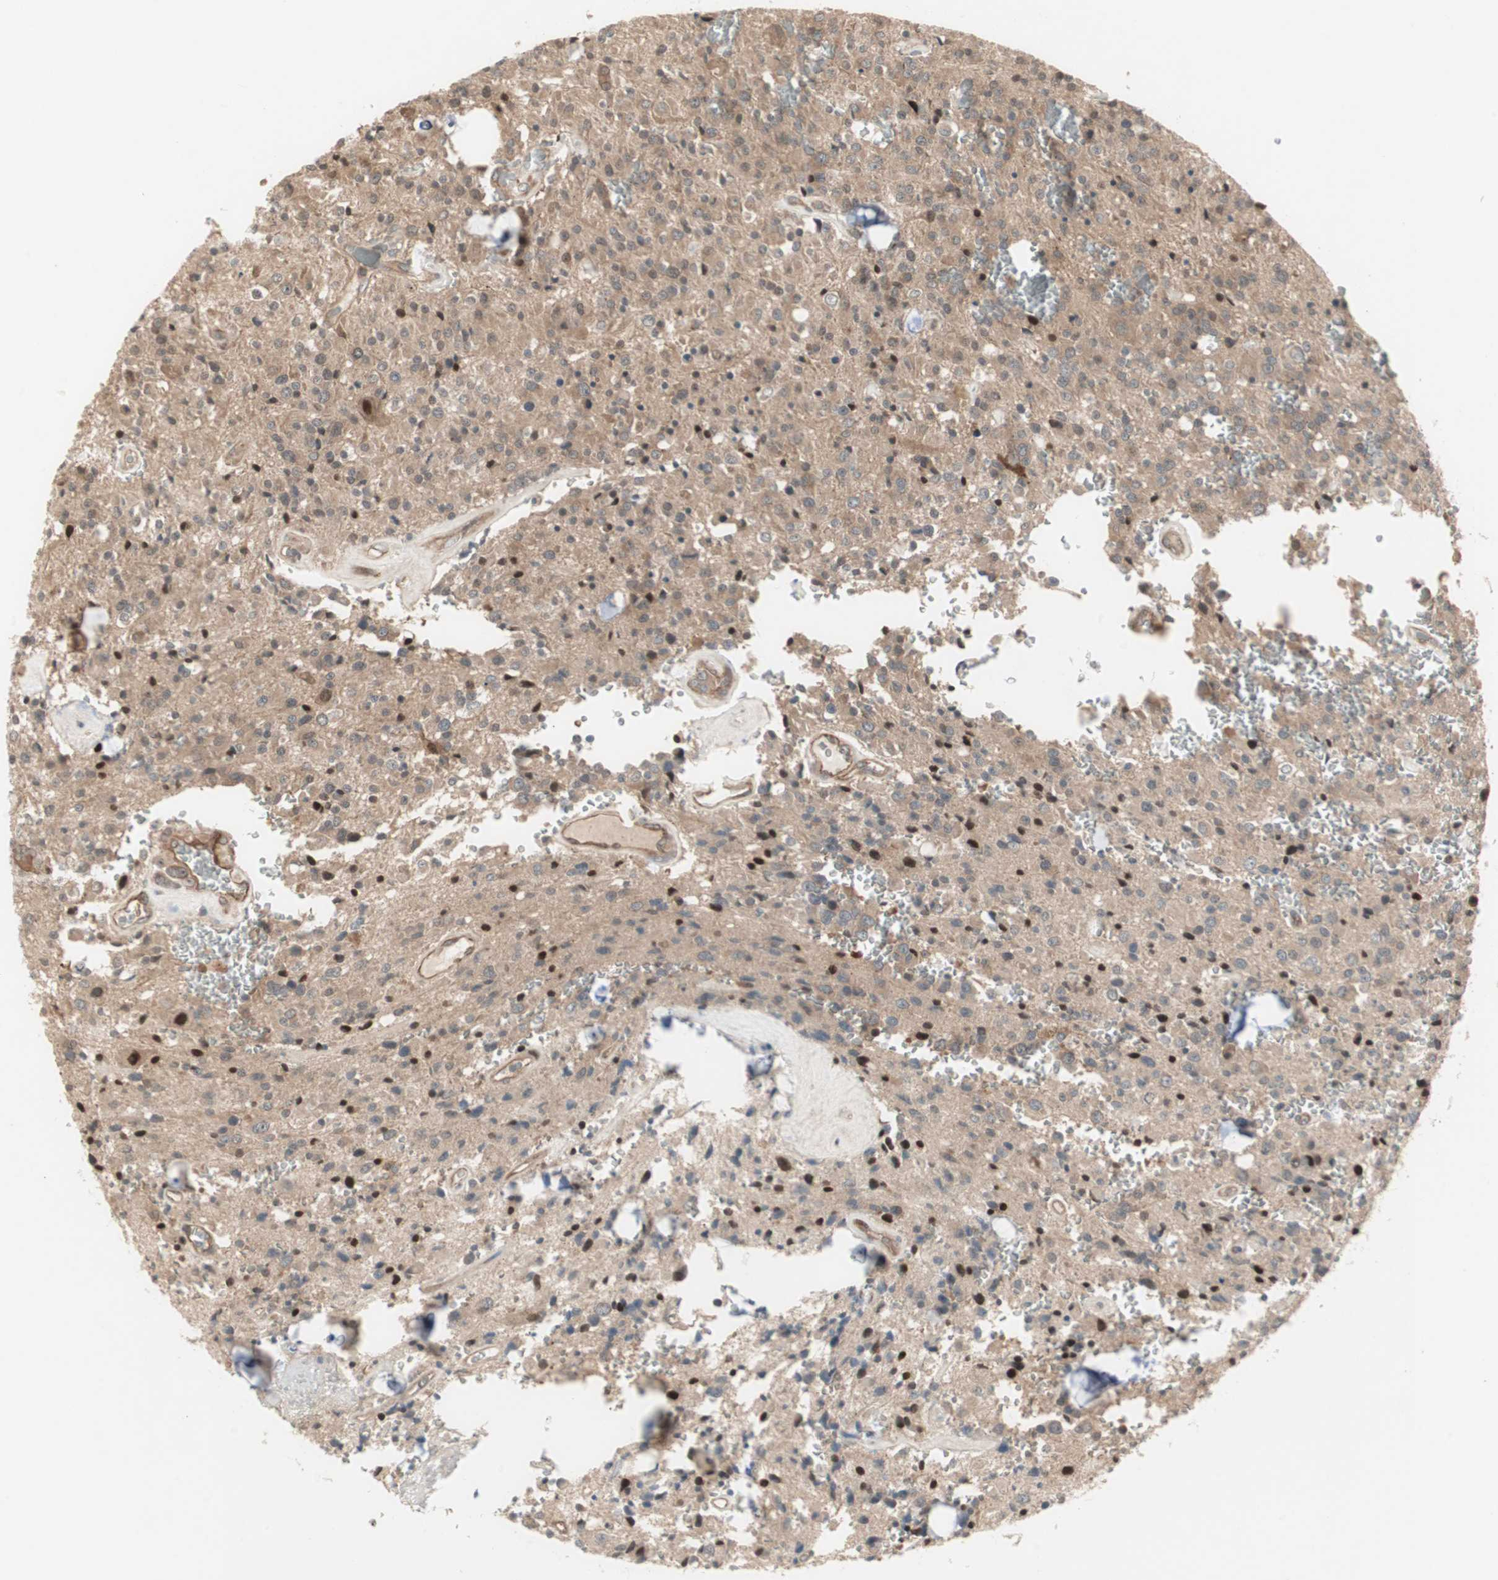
{"staining": {"intensity": "moderate", "quantity": ">75%", "location": "cytoplasmic/membranous,nuclear"}, "tissue": "glioma", "cell_type": "Tumor cells", "image_type": "cancer", "snomed": [{"axis": "morphology", "description": "Glioma, malignant, Low grade"}, {"axis": "topography", "description": "Brain"}], "caption": "Immunohistochemical staining of malignant glioma (low-grade) exhibits medium levels of moderate cytoplasmic/membranous and nuclear positivity in about >75% of tumor cells. The staining was performed using DAB, with brown indicating positive protein expression. Nuclei are stained blue with hematoxylin.", "gene": "PFDN1", "patient": {"sex": "male", "age": 58}}